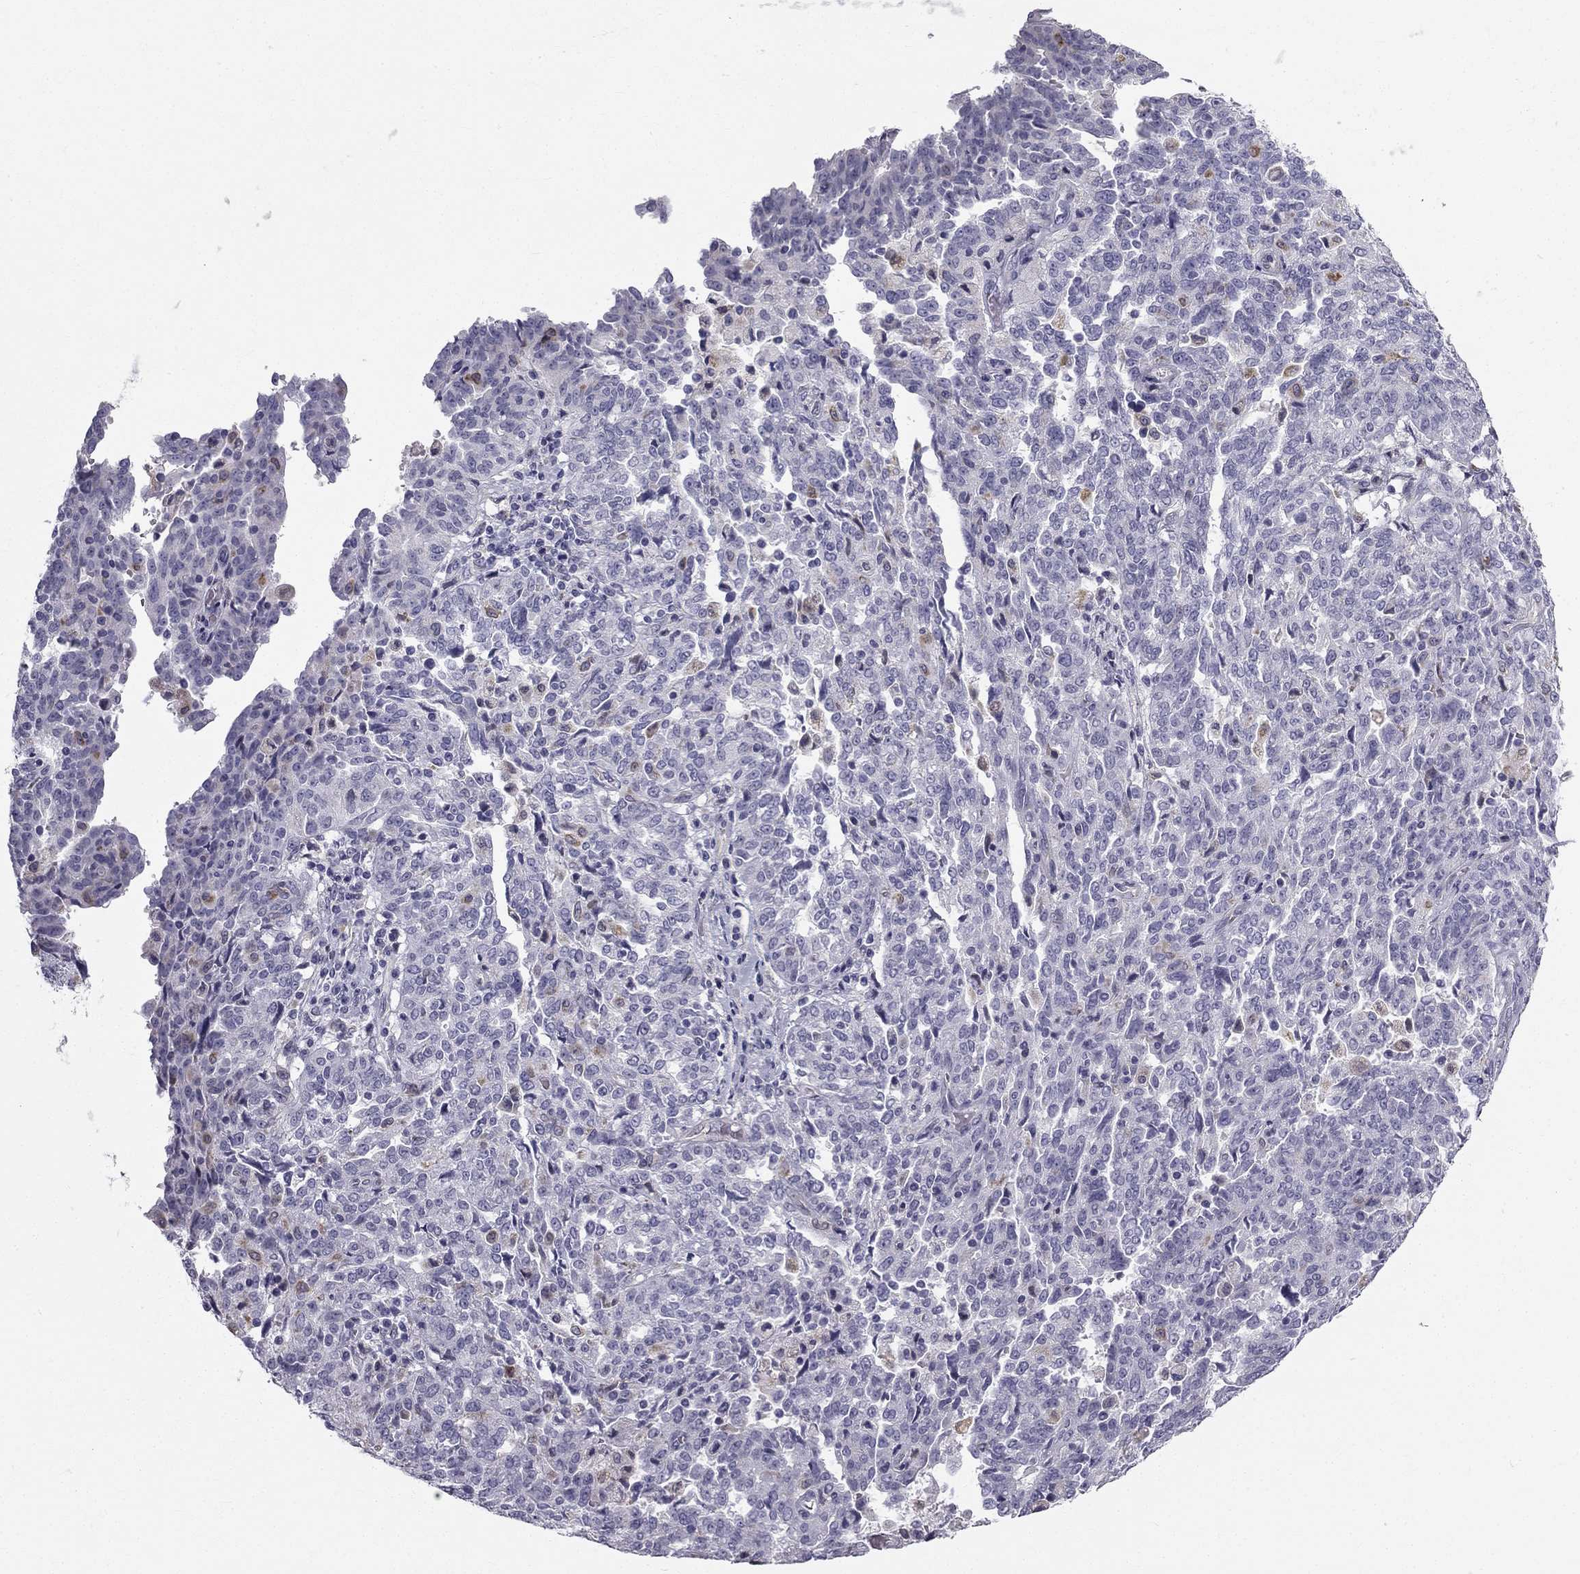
{"staining": {"intensity": "negative", "quantity": "none", "location": "none"}, "tissue": "ovarian cancer", "cell_type": "Tumor cells", "image_type": "cancer", "snomed": [{"axis": "morphology", "description": "Cystadenocarcinoma, serous, NOS"}, {"axis": "topography", "description": "Ovary"}], "caption": "This is a photomicrograph of immunohistochemistry (IHC) staining of ovarian cancer (serous cystadenocarcinoma), which shows no positivity in tumor cells.", "gene": "CCDC40", "patient": {"sex": "female", "age": 67}}